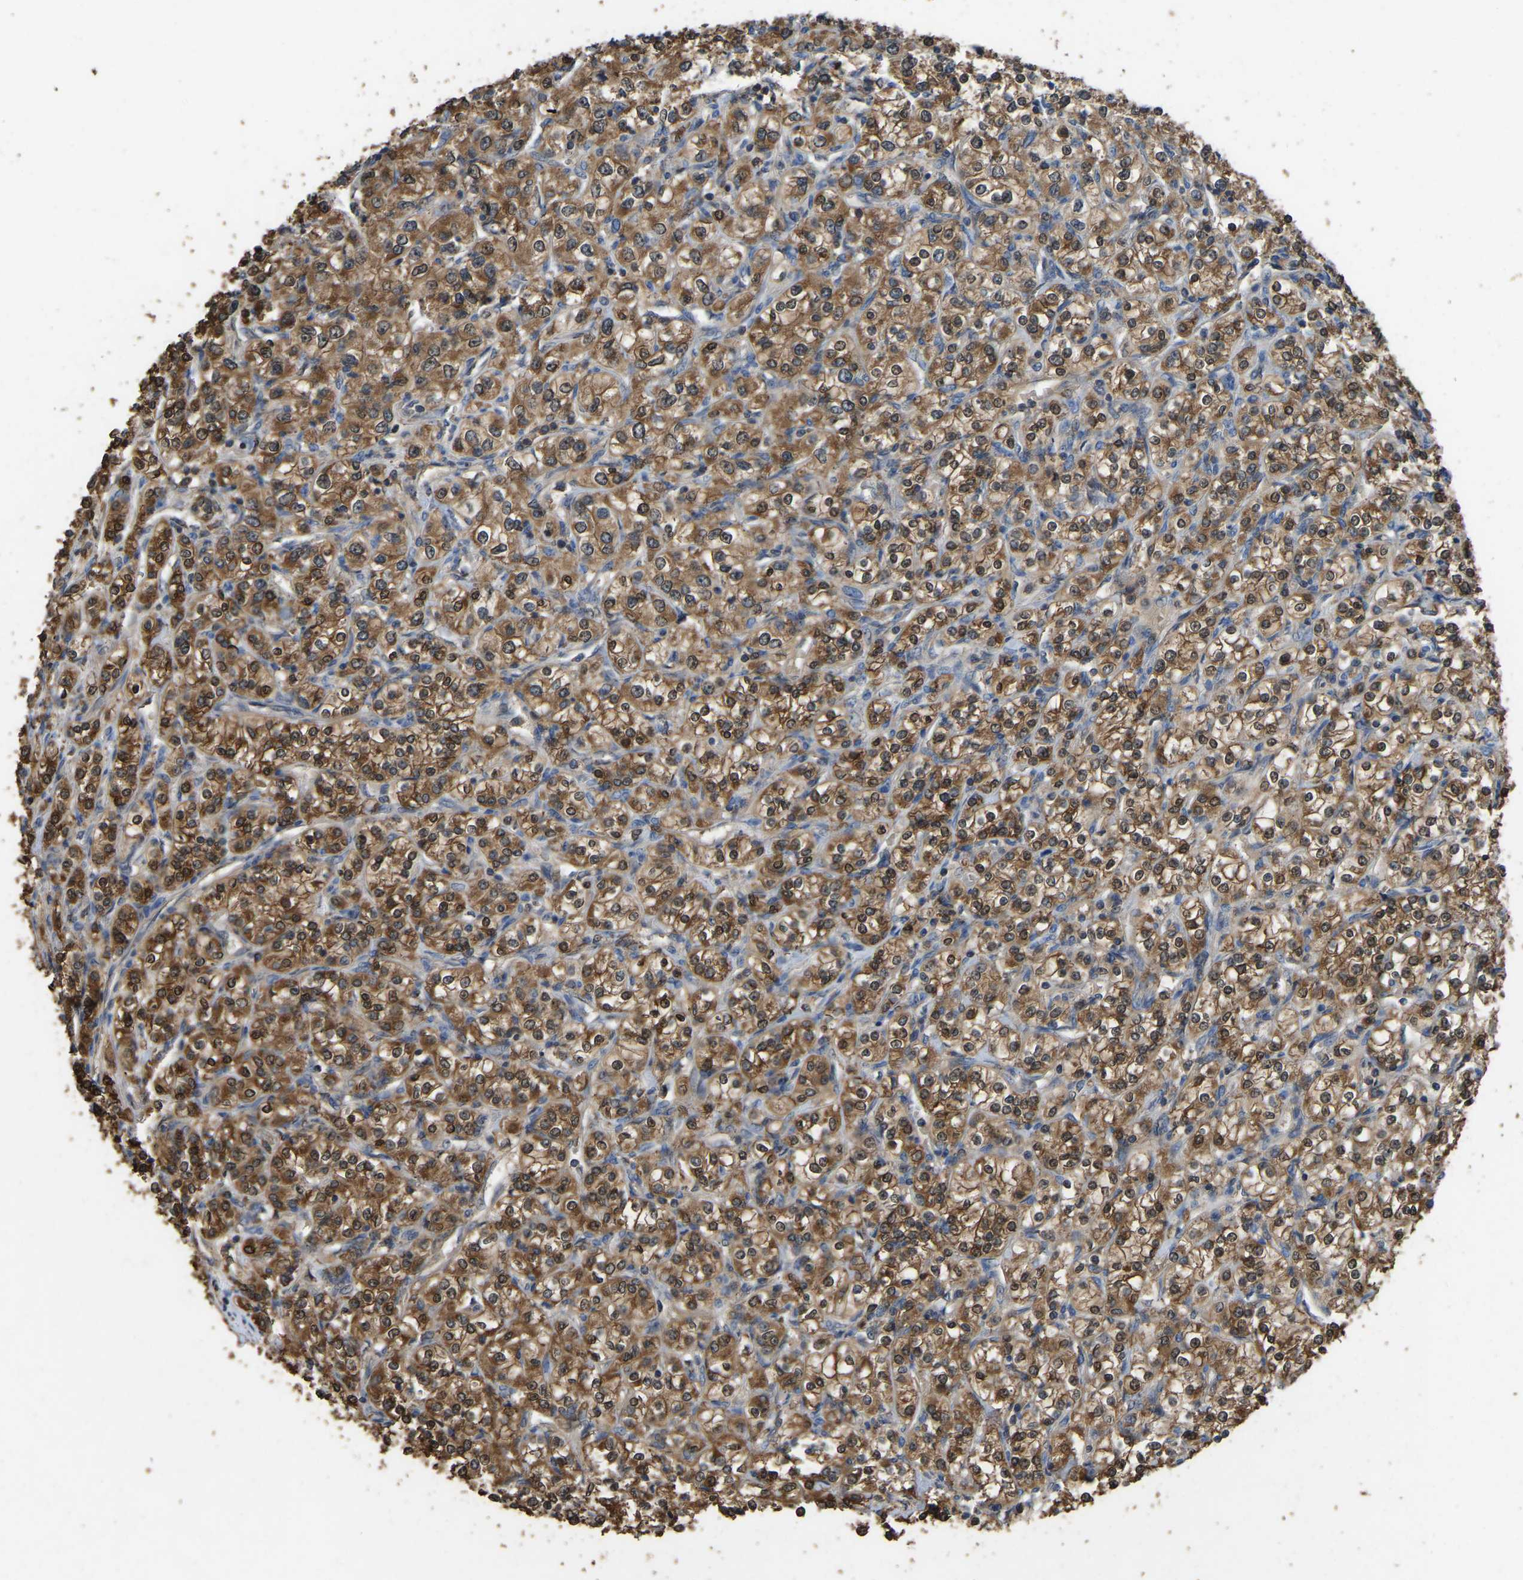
{"staining": {"intensity": "moderate", "quantity": ">75%", "location": "cytoplasmic/membranous,nuclear"}, "tissue": "renal cancer", "cell_type": "Tumor cells", "image_type": "cancer", "snomed": [{"axis": "morphology", "description": "Adenocarcinoma, NOS"}, {"axis": "topography", "description": "Kidney"}], "caption": "Human renal adenocarcinoma stained with a brown dye shows moderate cytoplasmic/membranous and nuclear positive expression in about >75% of tumor cells.", "gene": "FHIT", "patient": {"sex": "male", "age": 77}}